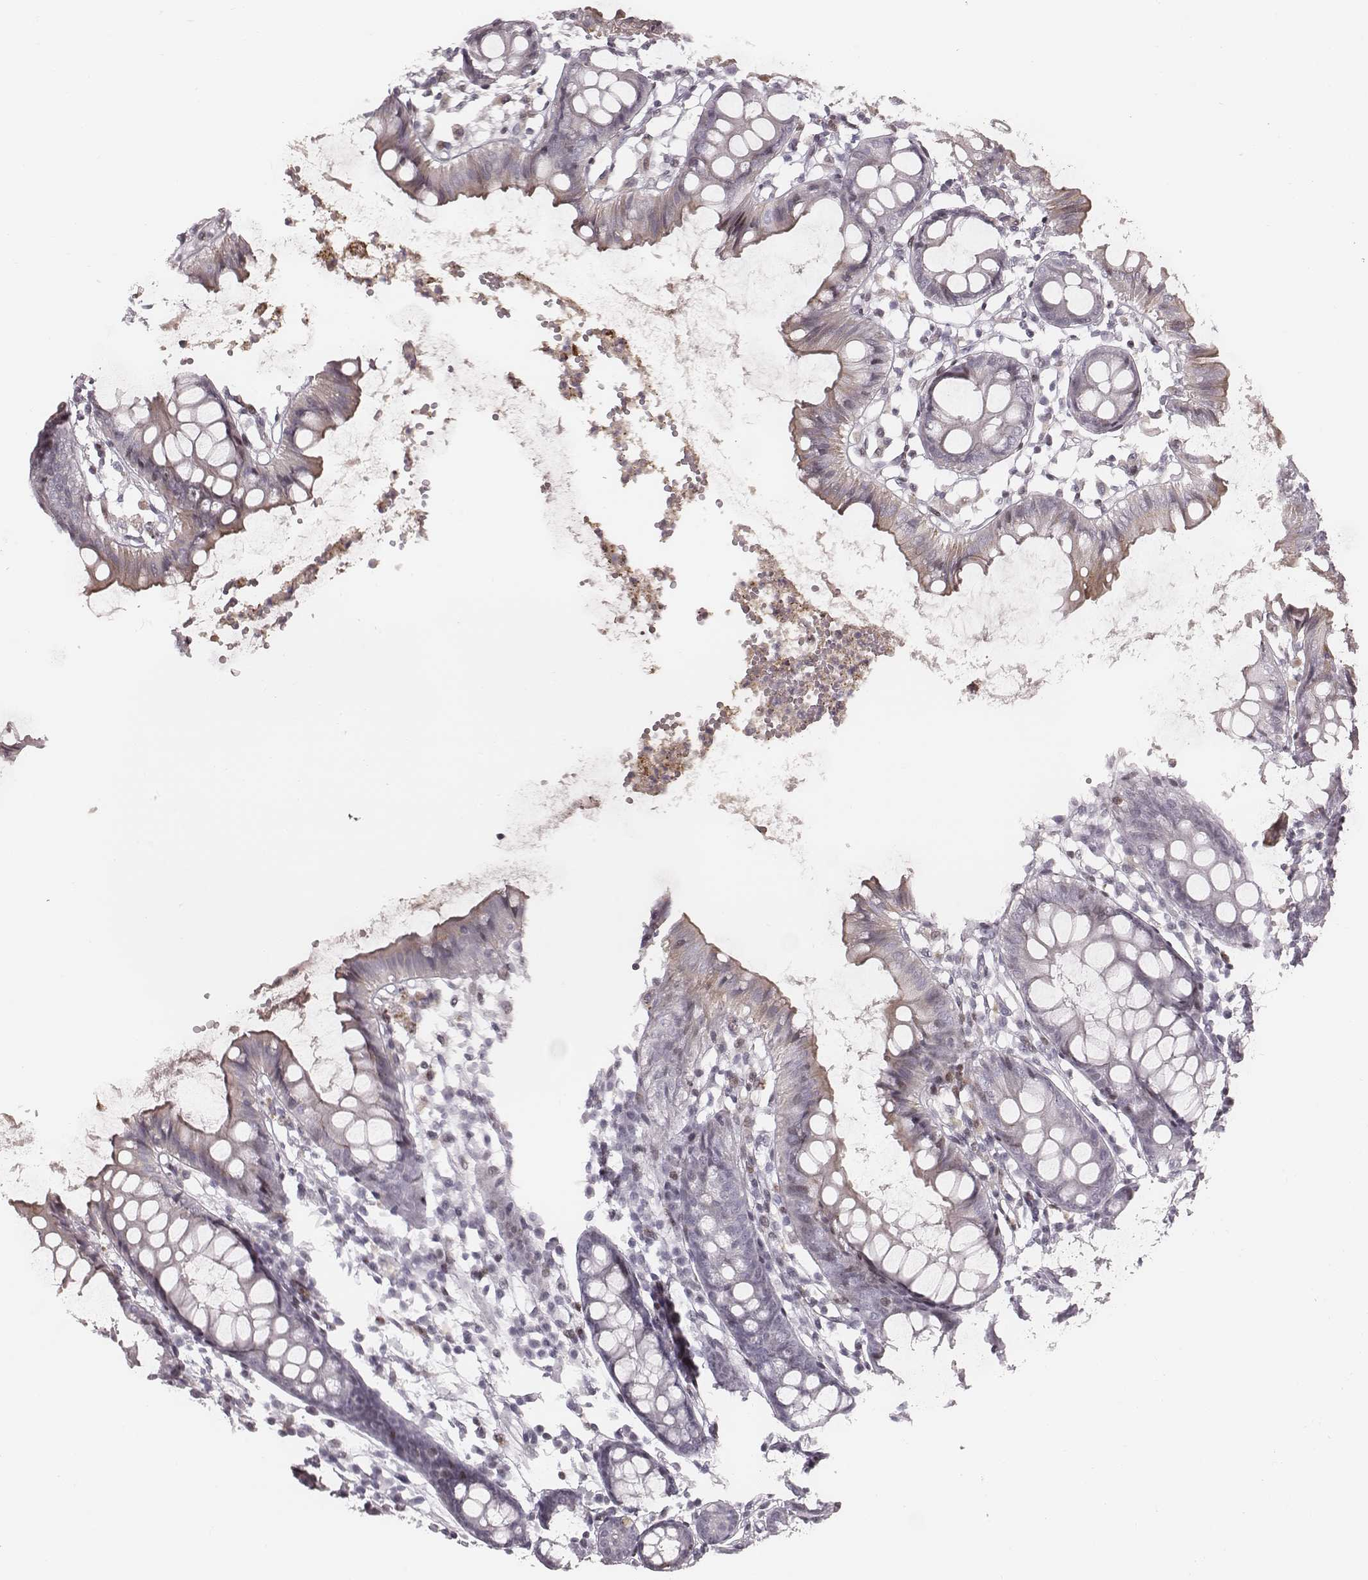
{"staining": {"intensity": "negative", "quantity": "none", "location": "none"}, "tissue": "colon", "cell_type": "Endothelial cells", "image_type": "normal", "snomed": [{"axis": "morphology", "description": "Normal tissue, NOS"}, {"axis": "topography", "description": "Colon"}], "caption": "High magnification brightfield microscopy of normal colon stained with DAB (brown) and counterstained with hematoxylin (blue): endothelial cells show no significant expression.", "gene": "NDC1", "patient": {"sex": "female", "age": 84}}